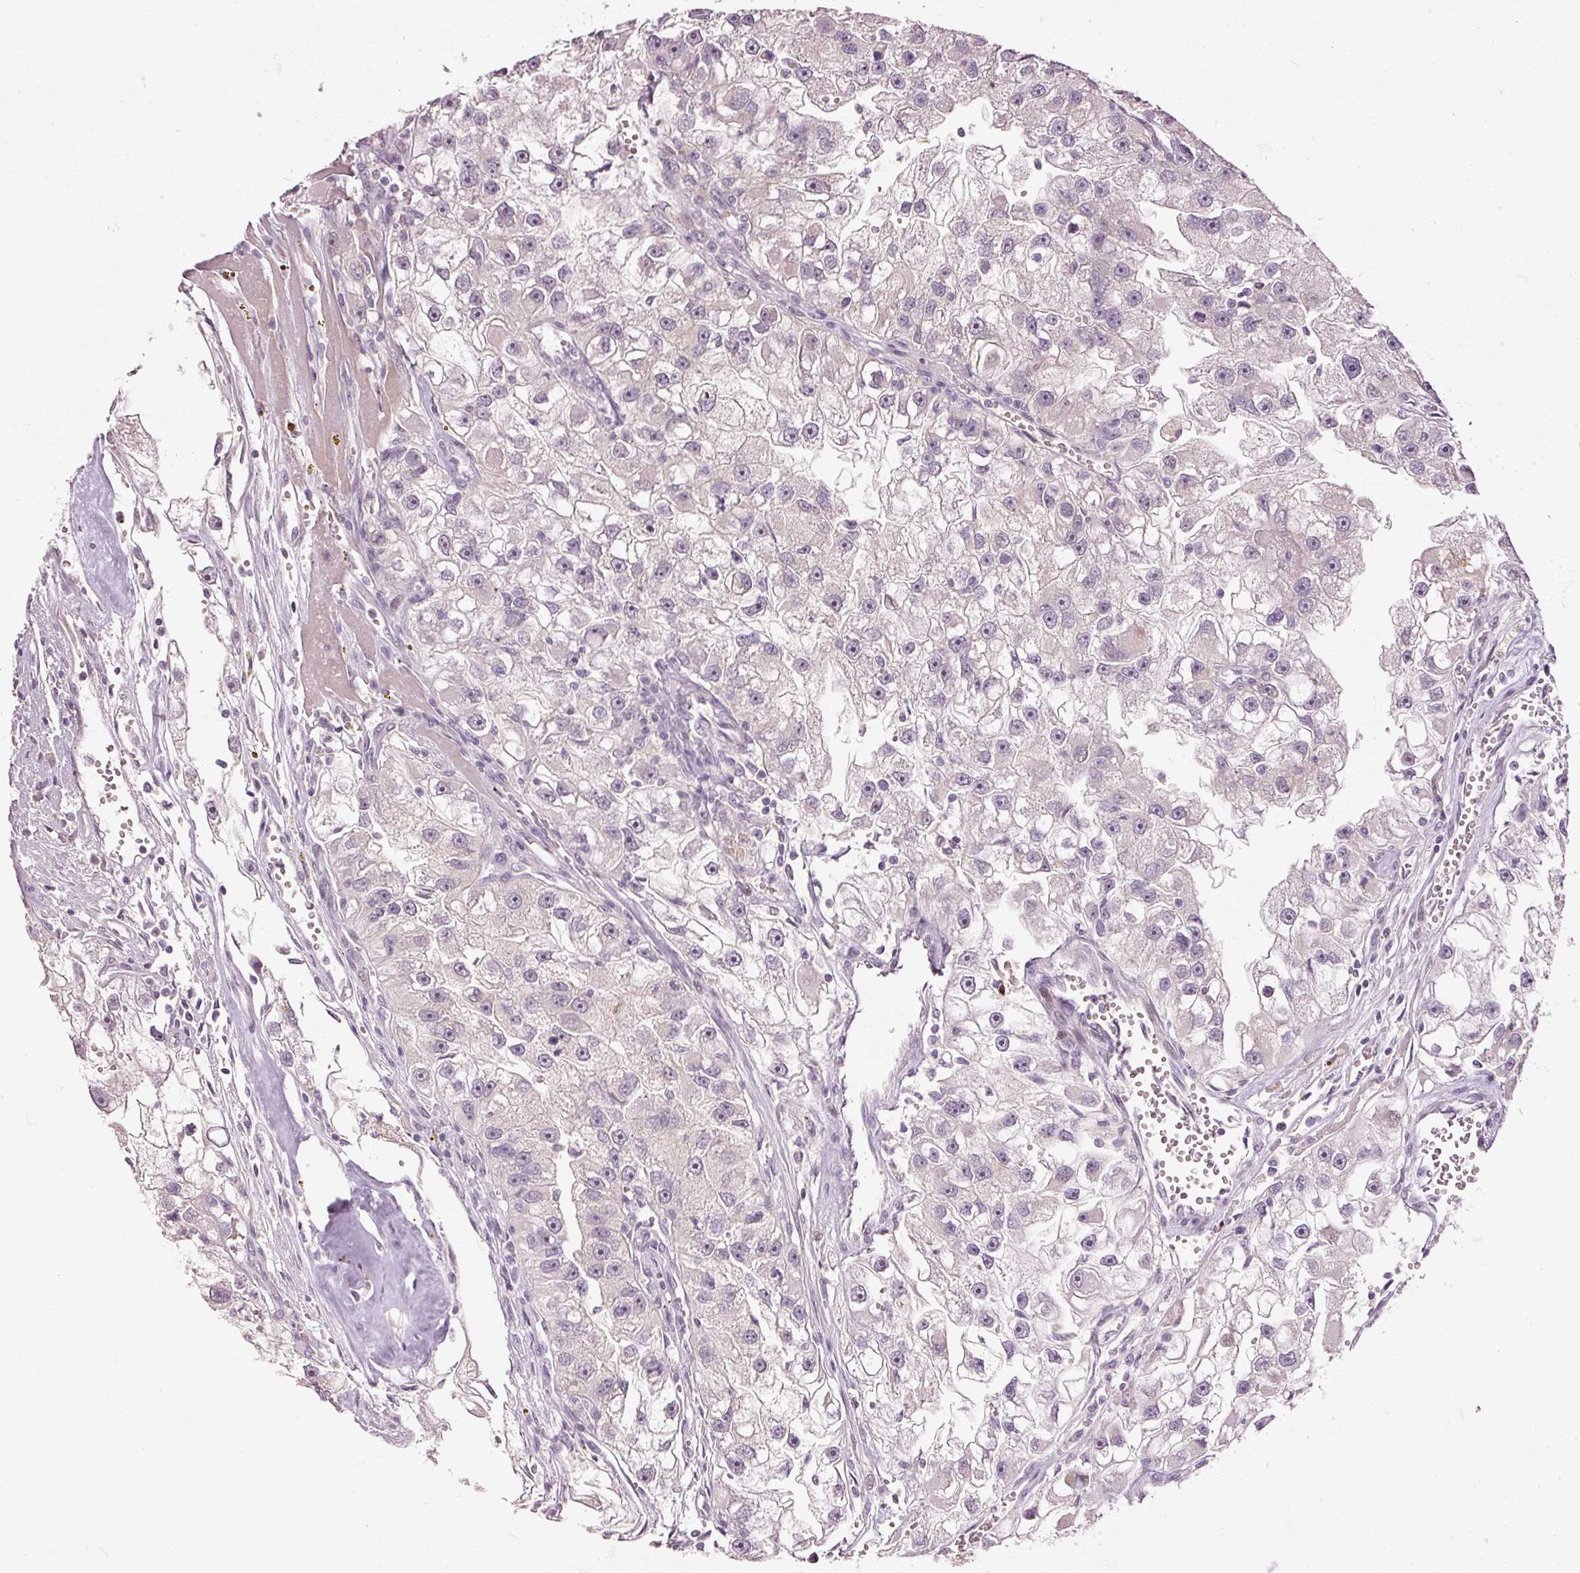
{"staining": {"intensity": "negative", "quantity": "none", "location": "none"}, "tissue": "renal cancer", "cell_type": "Tumor cells", "image_type": "cancer", "snomed": [{"axis": "morphology", "description": "Adenocarcinoma, NOS"}, {"axis": "topography", "description": "Kidney"}], "caption": "DAB (3,3'-diaminobenzidine) immunohistochemical staining of human adenocarcinoma (renal) displays no significant staining in tumor cells. (DAB immunohistochemistry visualized using brightfield microscopy, high magnification).", "gene": "TOB2", "patient": {"sex": "male", "age": 63}}